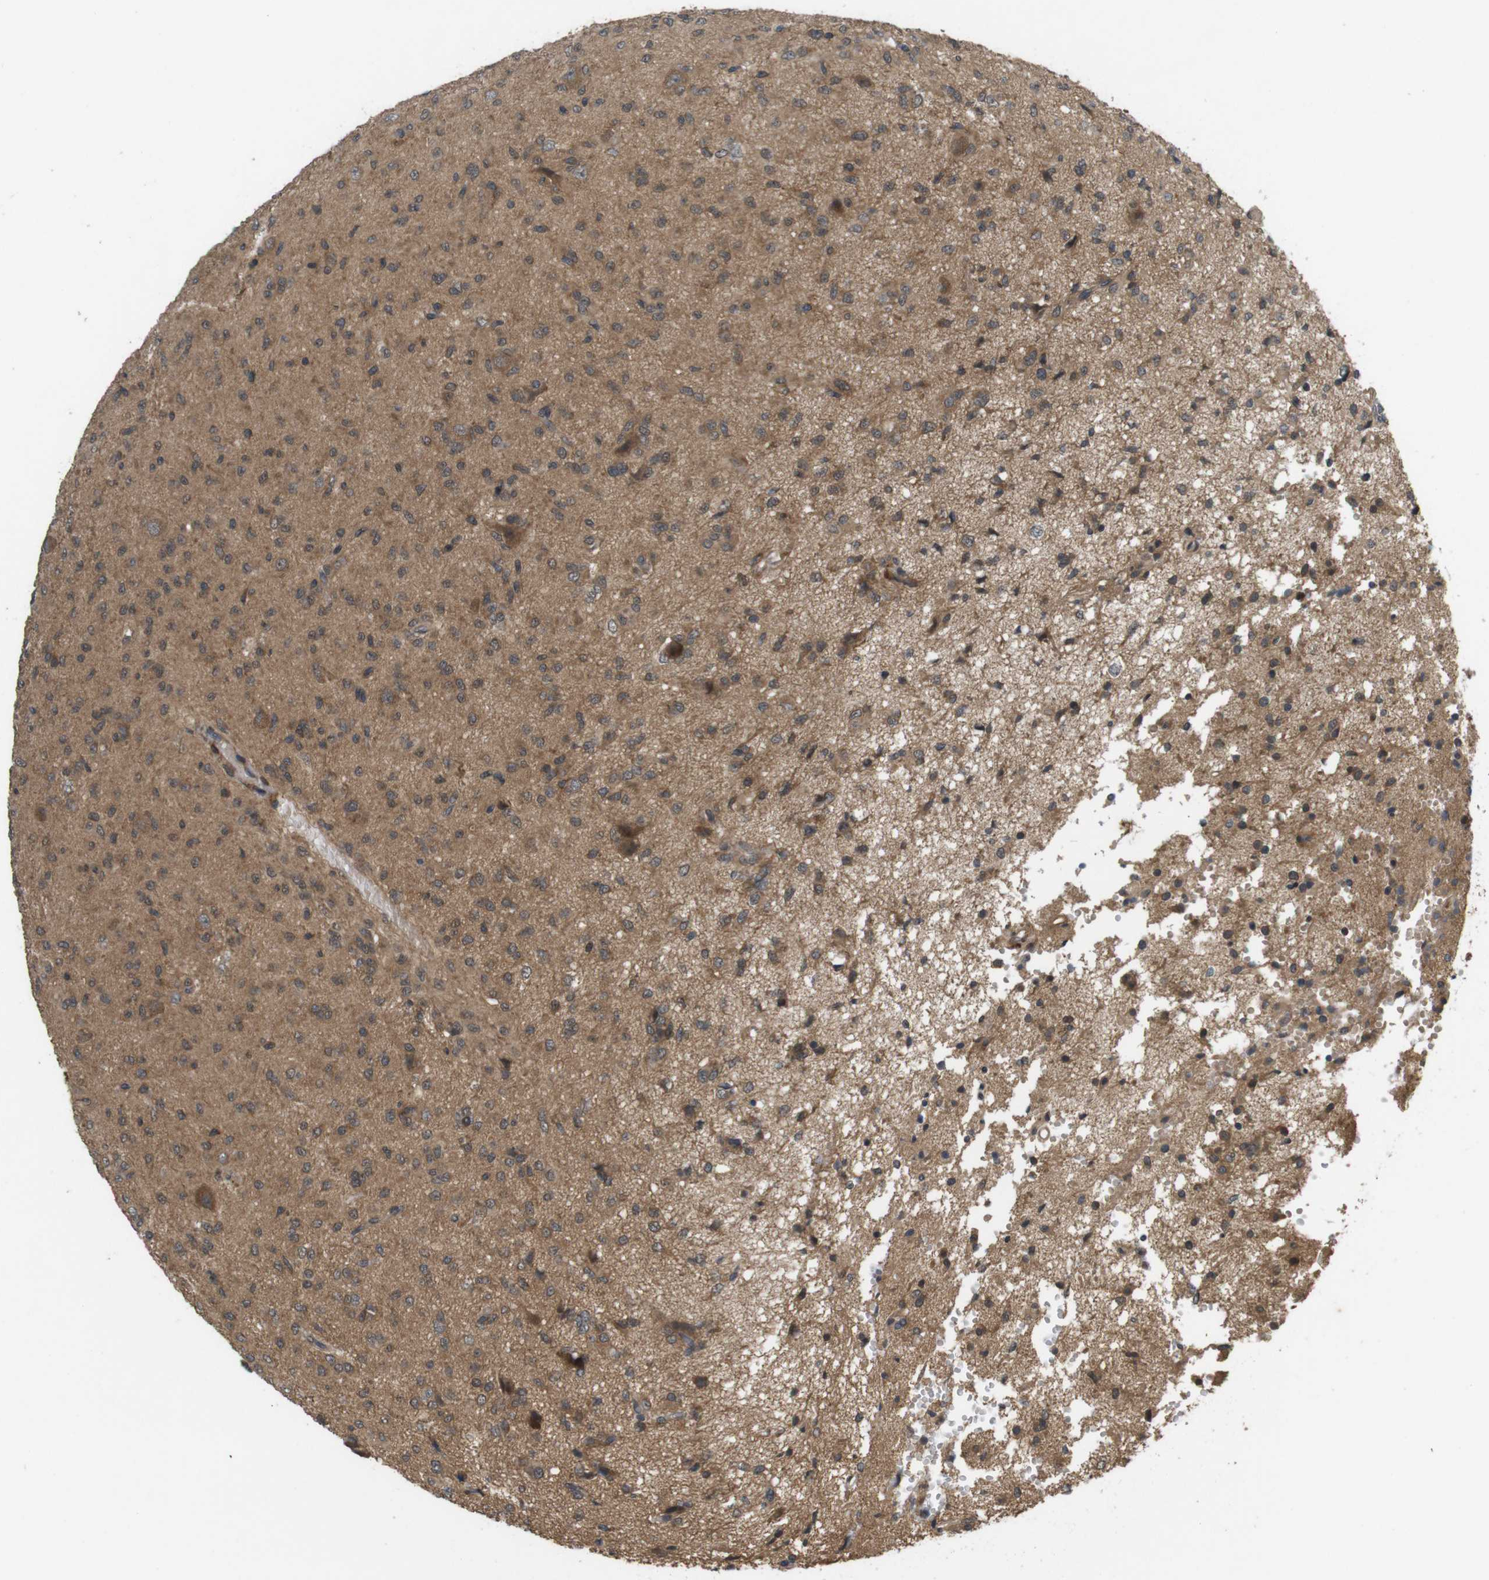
{"staining": {"intensity": "moderate", "quantity": "25%-75%", "location": "cytoplasmic/membranous"}, "tissue": "glioma", "cell_type": "Tumor cells", "image_type": "cancer", "snomed": [{"axis": "morphology", "description": "Glioma, malignant, High grade"}, {"axis": "topography", "description": "Brain"}], "caption": "Moderate cytoplasmic/membranous staining for a protein is appreciated in about 25%-75% of tumor cells of glioma using immunohistochemistry.", "gene": "NFKBIE", "patient": {"sex": "female", "age": 59}}